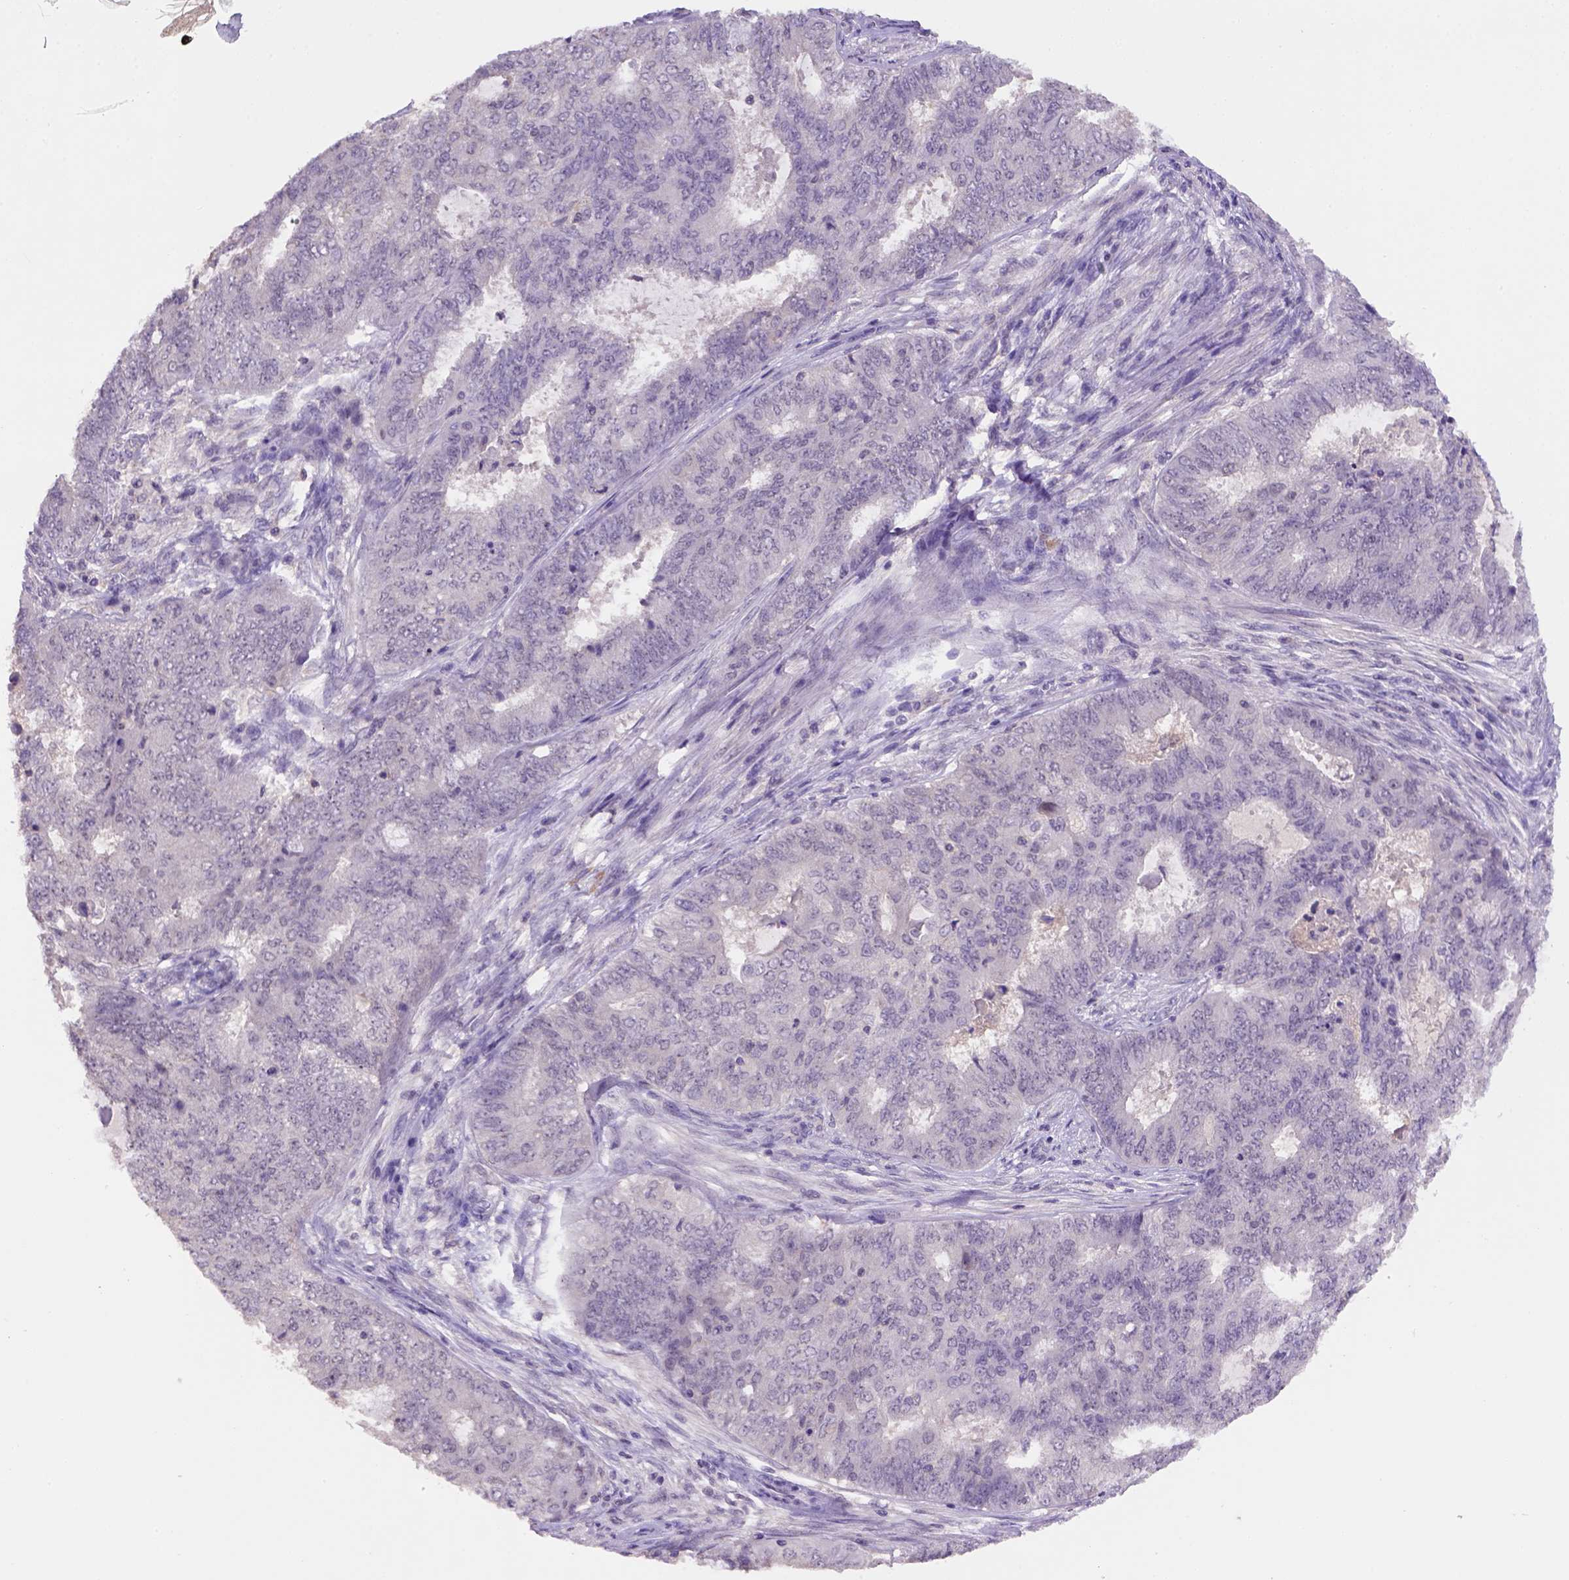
{"staining": {"intensity": "weak", "quantity": ">75%", "location": "cytoplasmic/membranous,nuclear"}, "tissue": "endometrial cancer", "cell_type": "Tumor cells", "image_type": "cancer", "snomed": [{"axis": "morphology", "description": "Adenocarcinoma, NOS"}, {"axis": "topography", "description": "Endometrium"}], "caption": "High-power microscopy captured an IHC image of endometrial adenocarcinoma, revealing weak cytoplasmic/membranous and nuclear staining in approximately >75% of tumor cells.", "gene": "SCML4", "patient": {"sex": "female", "age": 62}}